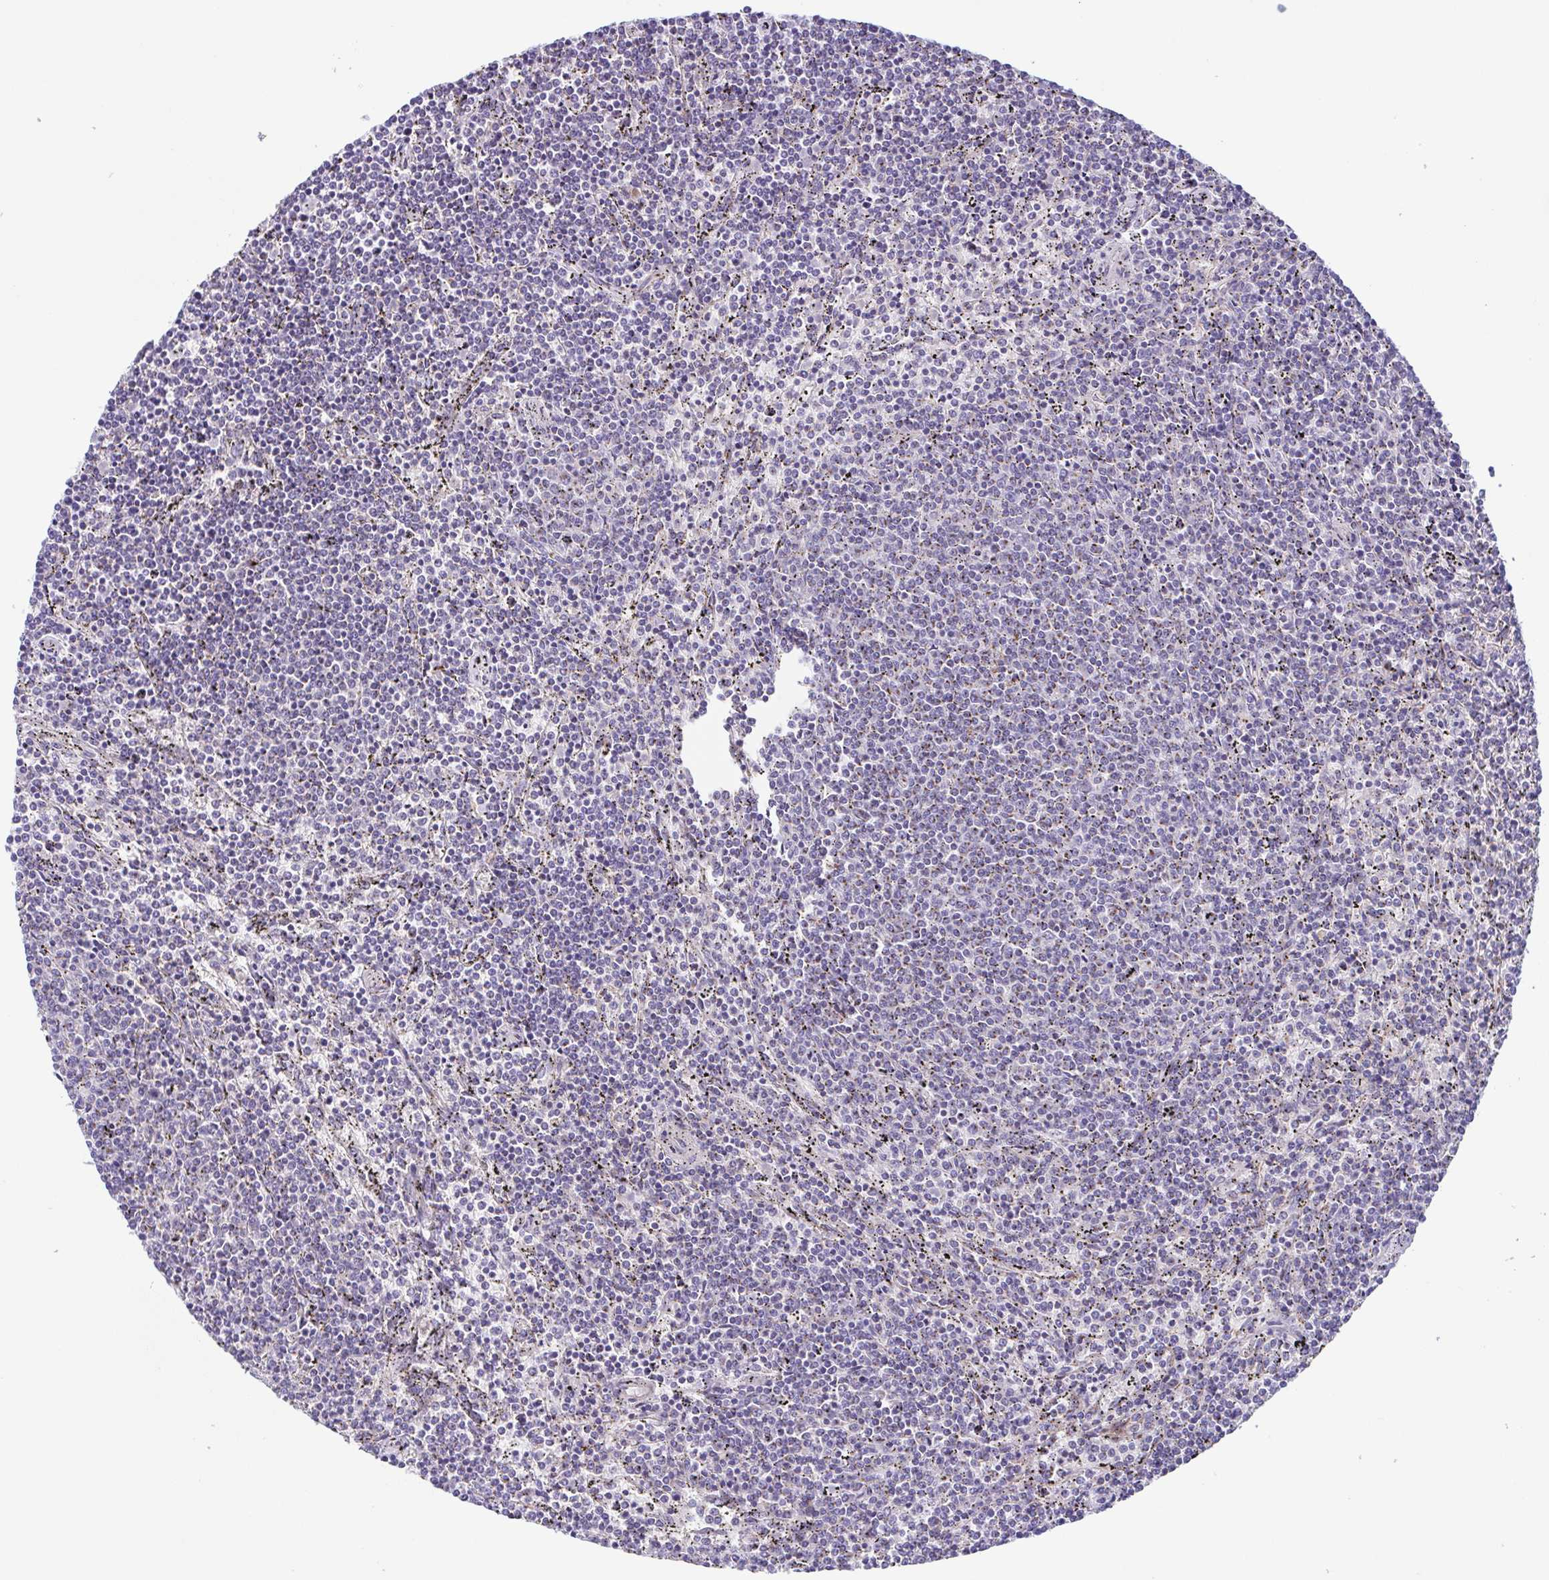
{"staining": {"intensity": "negative", "quantity": "none", "location": "none"}, "tissue": "lymphoma", "cell_type": "Tumor cells", "image_type": "cancer", "snomed": [{"axis": "morphology", "description": "Malignant lymphoma, non-Hodgkin's type, Low grade"}, {"axis": "topography", "description": "Spleen"}], "caption": "Tumor cells show no significant protein expression in lymphoma.", "gene": "COL17A1", "patient": {"sex": "female", "age": 50}}